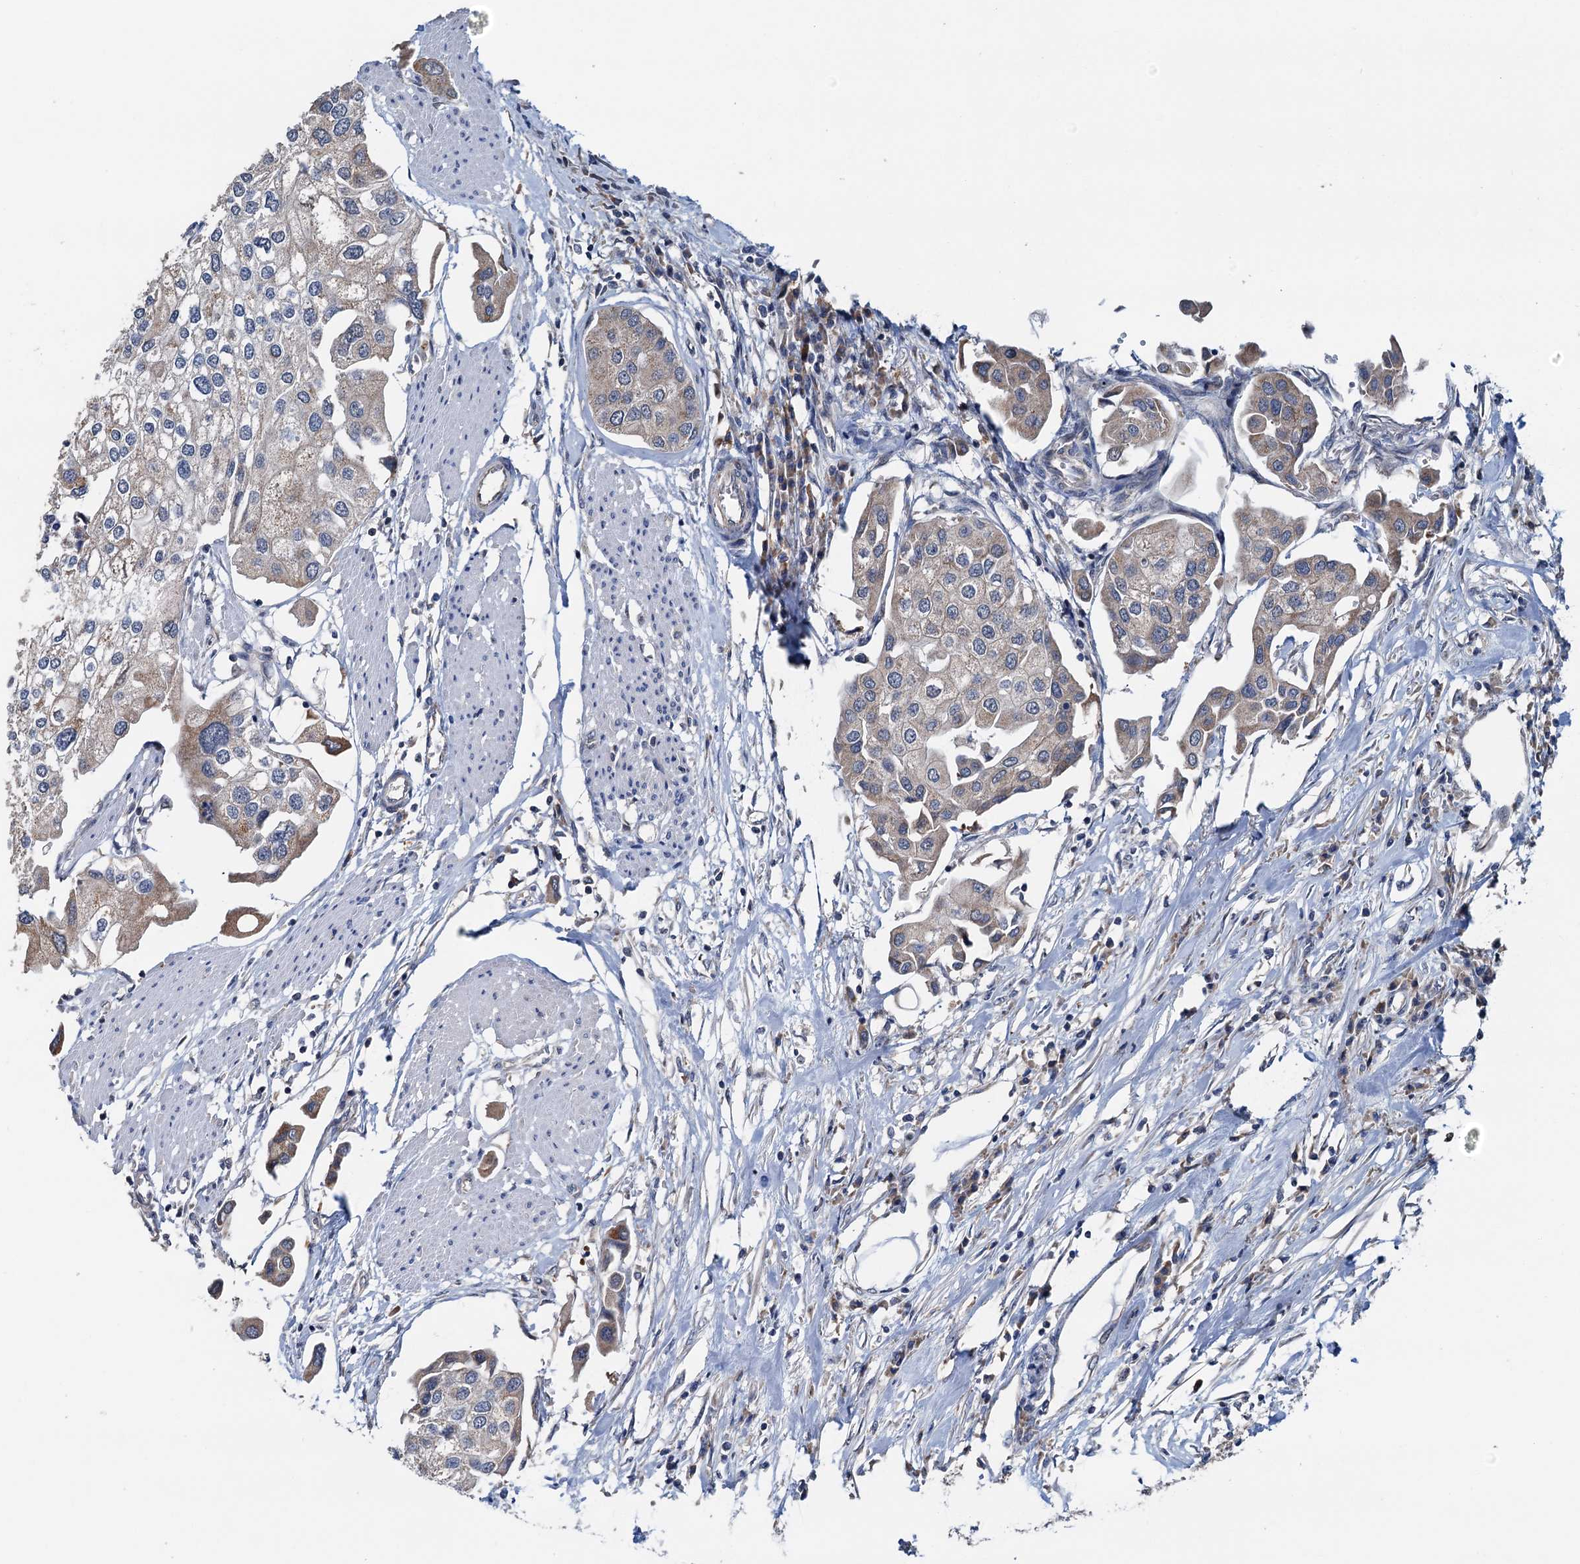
{"staining": {"intensity": "weak", "quantity": "<25%", "location": "cytoplasmic/membranous"}, "tissue": "urothelial cancer", "cell_type": "Tumor cells", "image_type": "cancer", "snomed": [{"axis": "morphology", "description": "Urothelial carcinoma, High grade"}, {"axis": "topography", "description": "Urinary bladder"}], "caption": "Human urothelial carcinoma (high-grade) stained for a protein using immunohistochemistry (IHC) demonstrates no expression in tumor cells.", "gene": "ELAC1", "patient": {"sex": "male", "age": 64}}